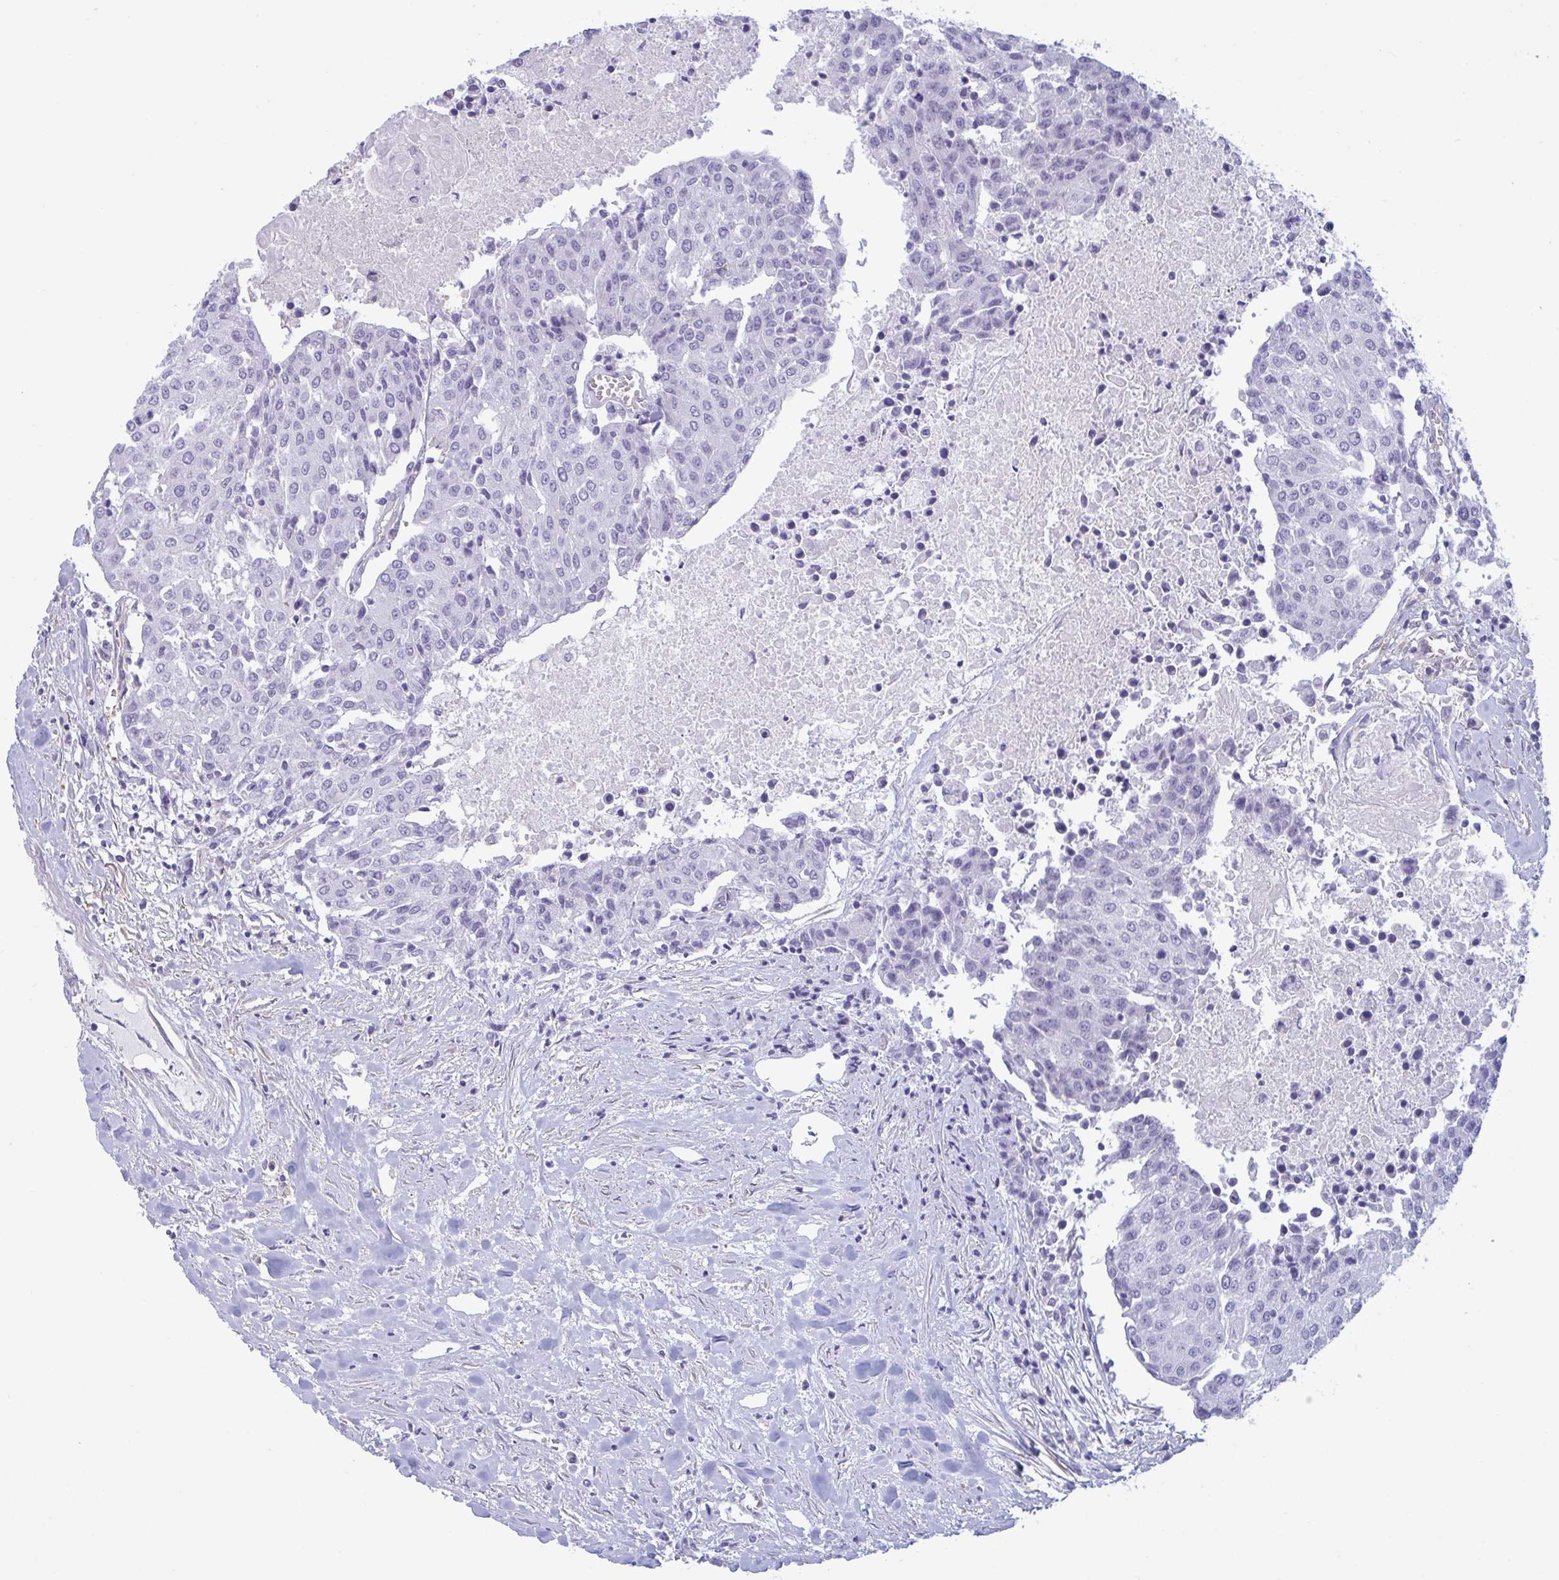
{"staining": {"intensity": "negative", "quantity": "none", "location": "none"}, "tissue": "urothelial cancer", "cell_type": "Tumor cells", "image_type": "cancer", "snomed": [{"axis": "morphology", "description": "Urothelial carcinoma, High grade"}, {"axis": "topography", "description": "Urinary bladder"}], "caption": "This is an immunohistochemistry (IHC) histopathology image of human urothelial cancer. There is no staining in tumor cells.", "gene": "PRRT4", "patient": {"sex": "female", "age": 85}}